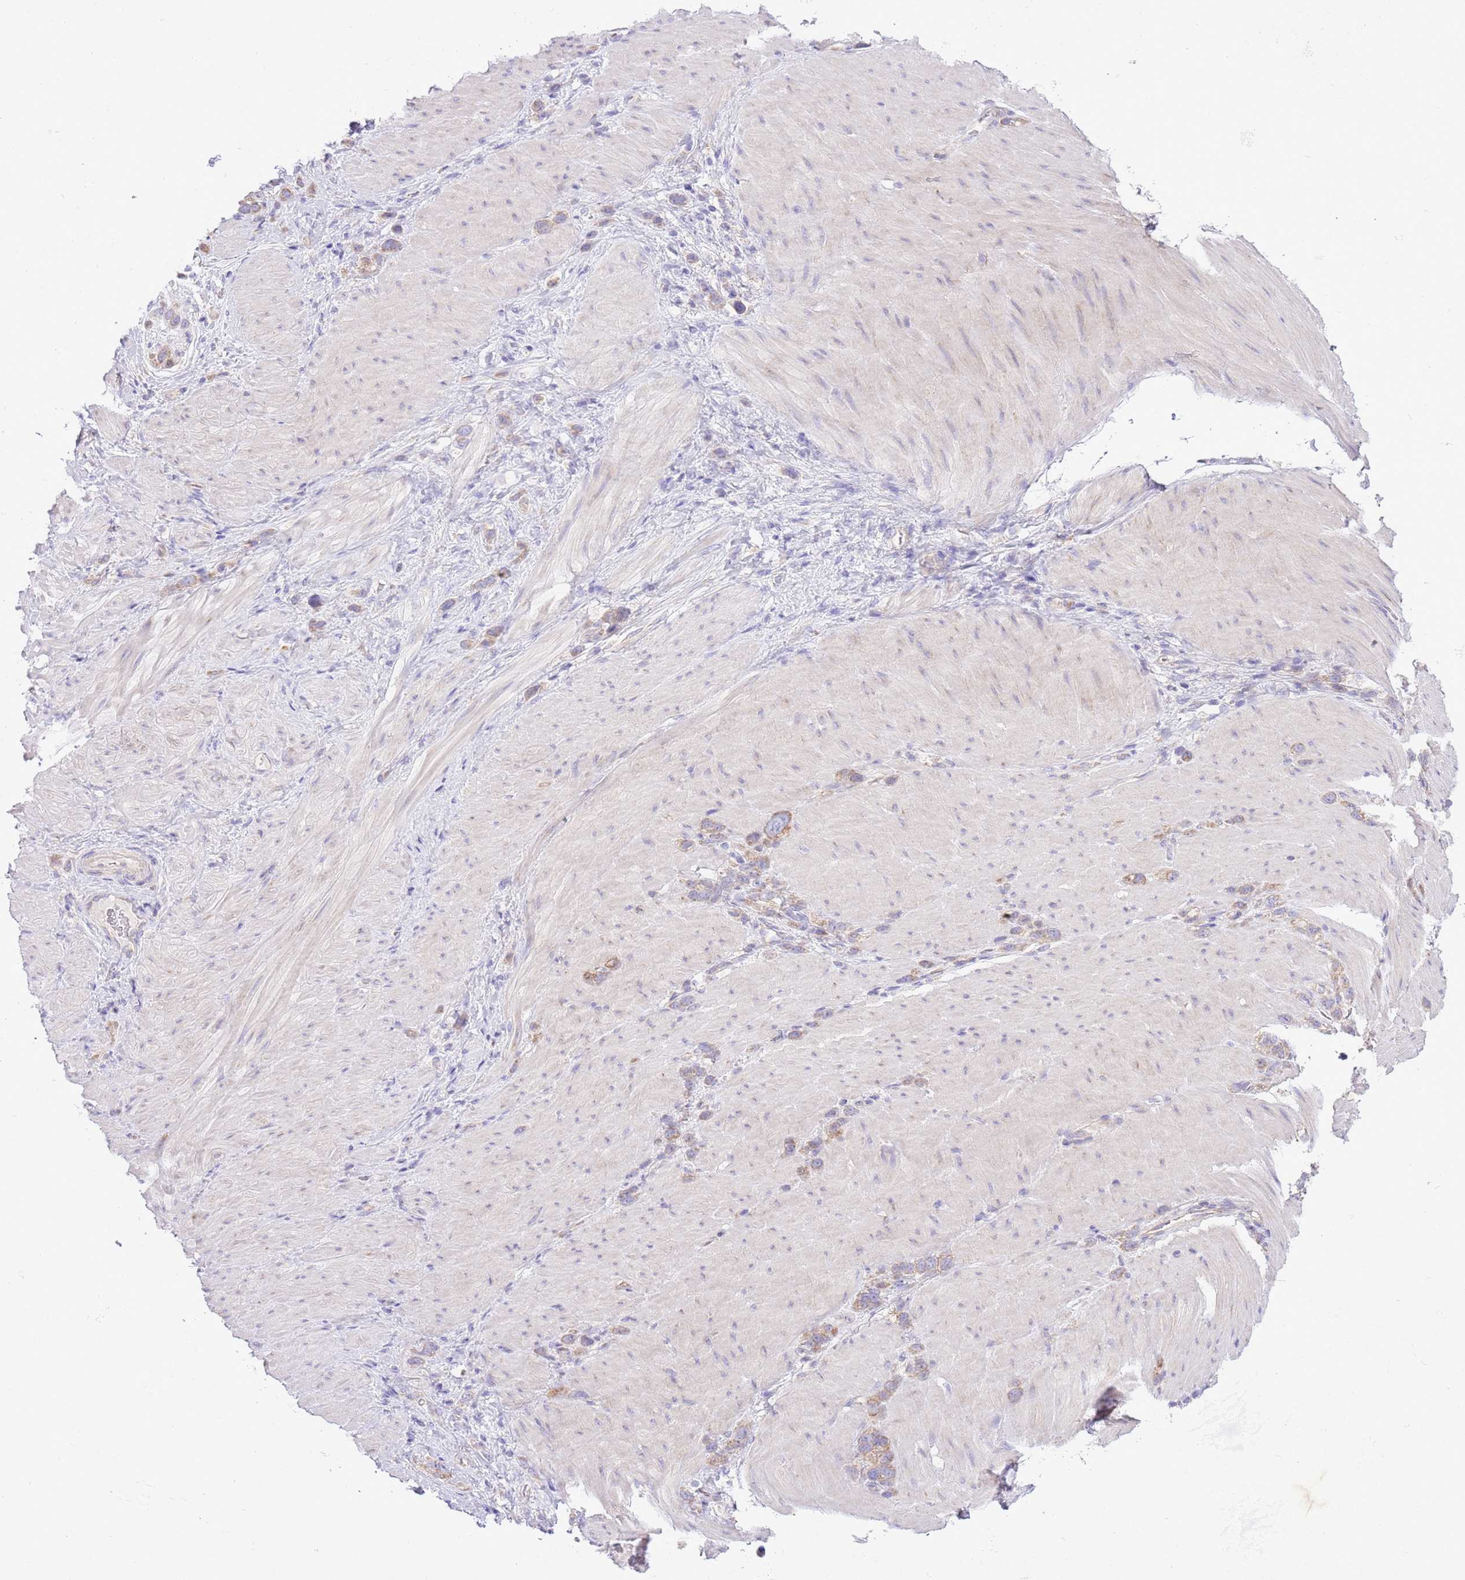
{"staining": {"intensity": "weak", "quantity": "25%-75%", "location": "cytoplasmic/membranous"}, "tissue": "stomach cancer", "cell_type": "Tumor cells", "image_type": "cancer", "snomed": [{"axis": "morphology", "description": "Adenocarcinoma, NOS"}, {"axis": "topography", "description": "Stomach"}], "caption": "A brown stain labels weak cytoplasmic/membranous expression of a protein in human adenocarcinoma (stomach) tumor cells. Using DAB (3,3'-diaminobenzidine) (brown) and hematoxylin (blue) stains, captured at high magnification using brightfield microscopy.", "gene": "OAZ2", "patient": {"sex": "female", "age": 65}}